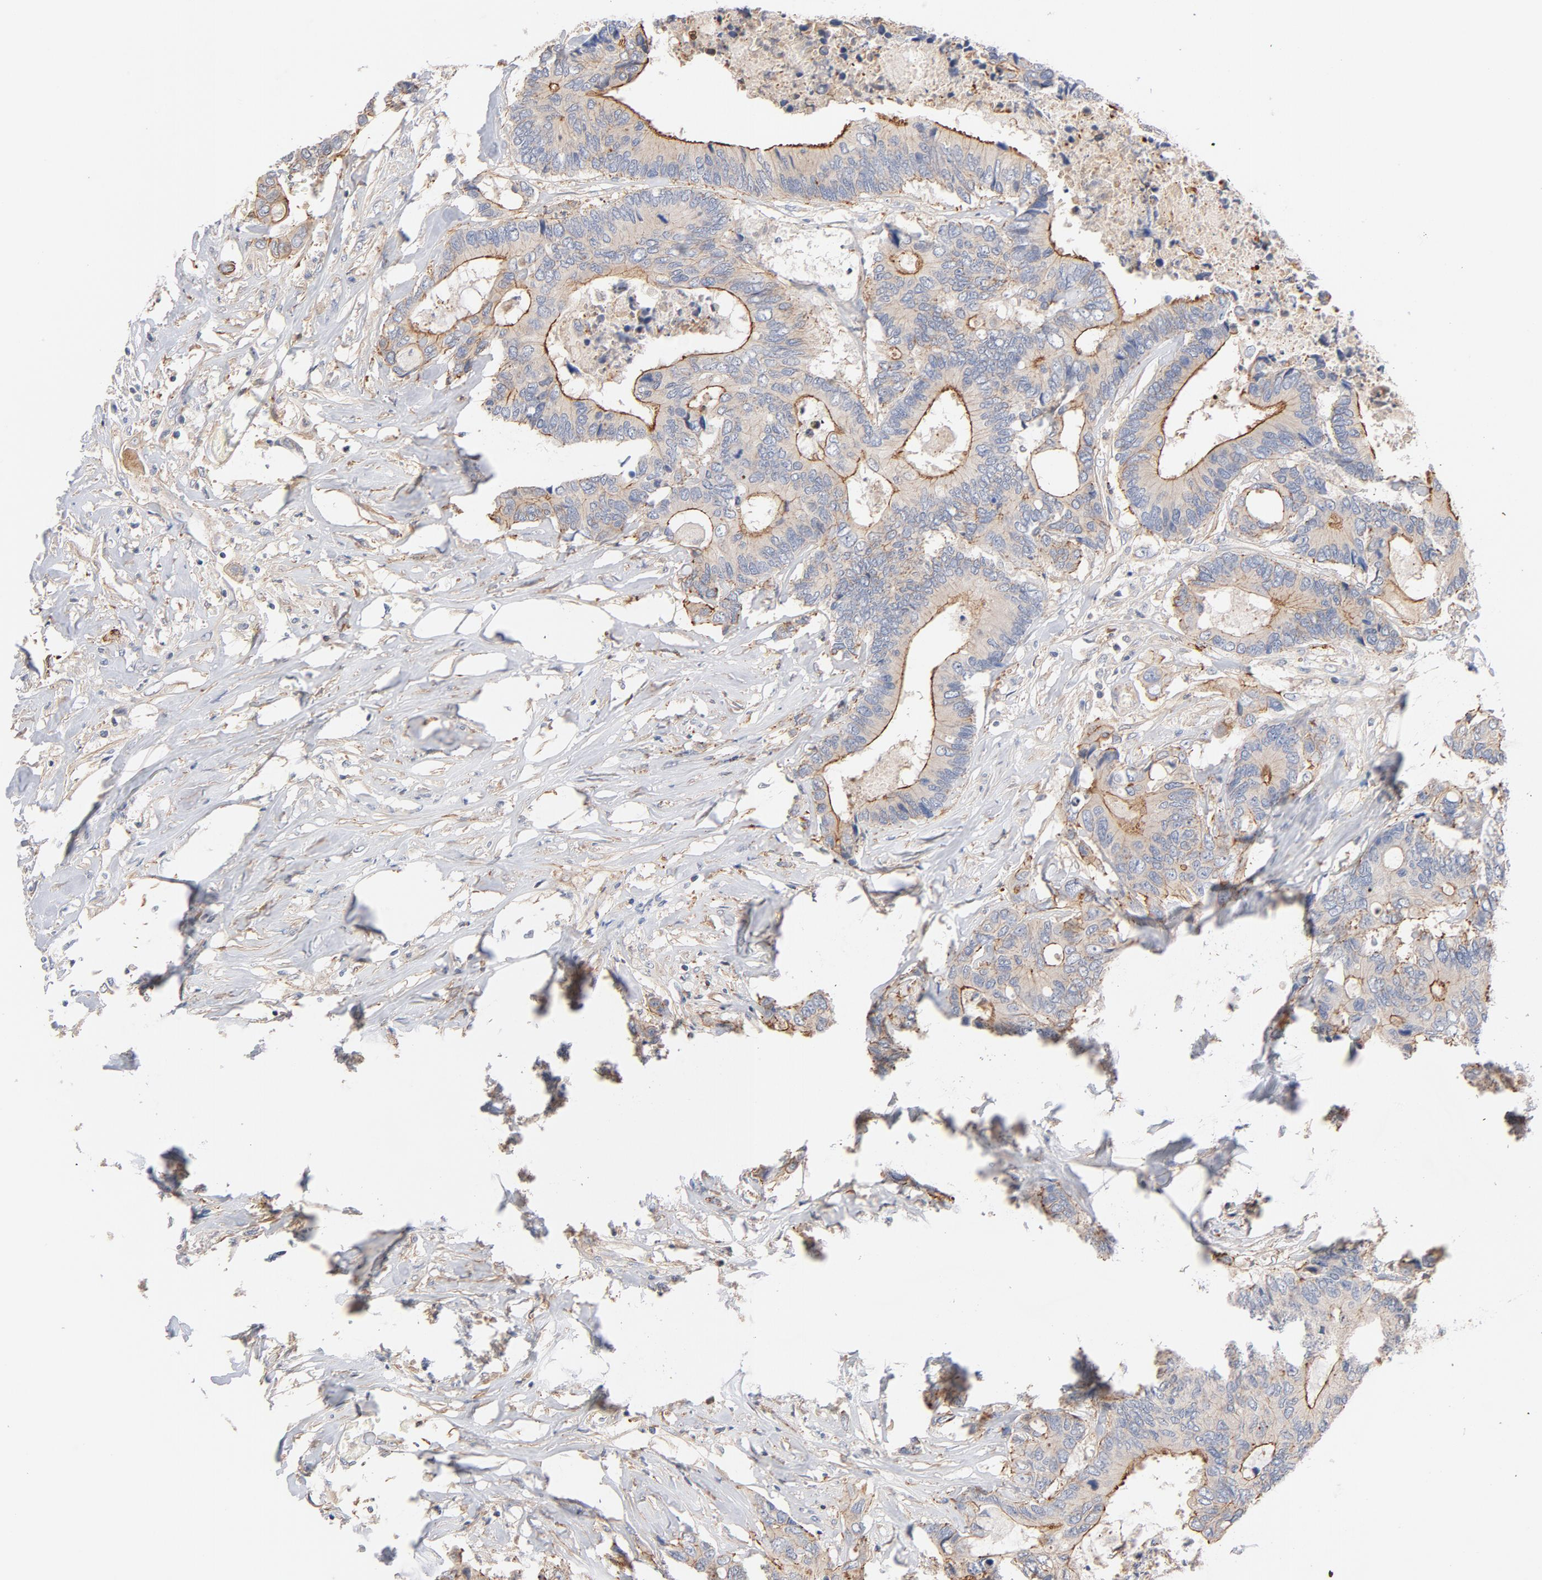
{"staining": {"intensity": "strong", "quantity": "25%-75%", "location": "cytoplasmic/membranous"}, "tissue": "colorectal cancer", "cell_type": "Tumor cells", "image_type": "cancer", "snomed": [{"axis": "morphology", "description": "Adenocarcinoma, NOS"}, {"axis": "topography", "description": "Rectum"}], "caption": "Colorectal cancer (adenocarcinoma) stained with a protein marker reveals strong staining in tumor cells.", "gene": "STRN3", "patient": {"sex": "male", "age": 55}}